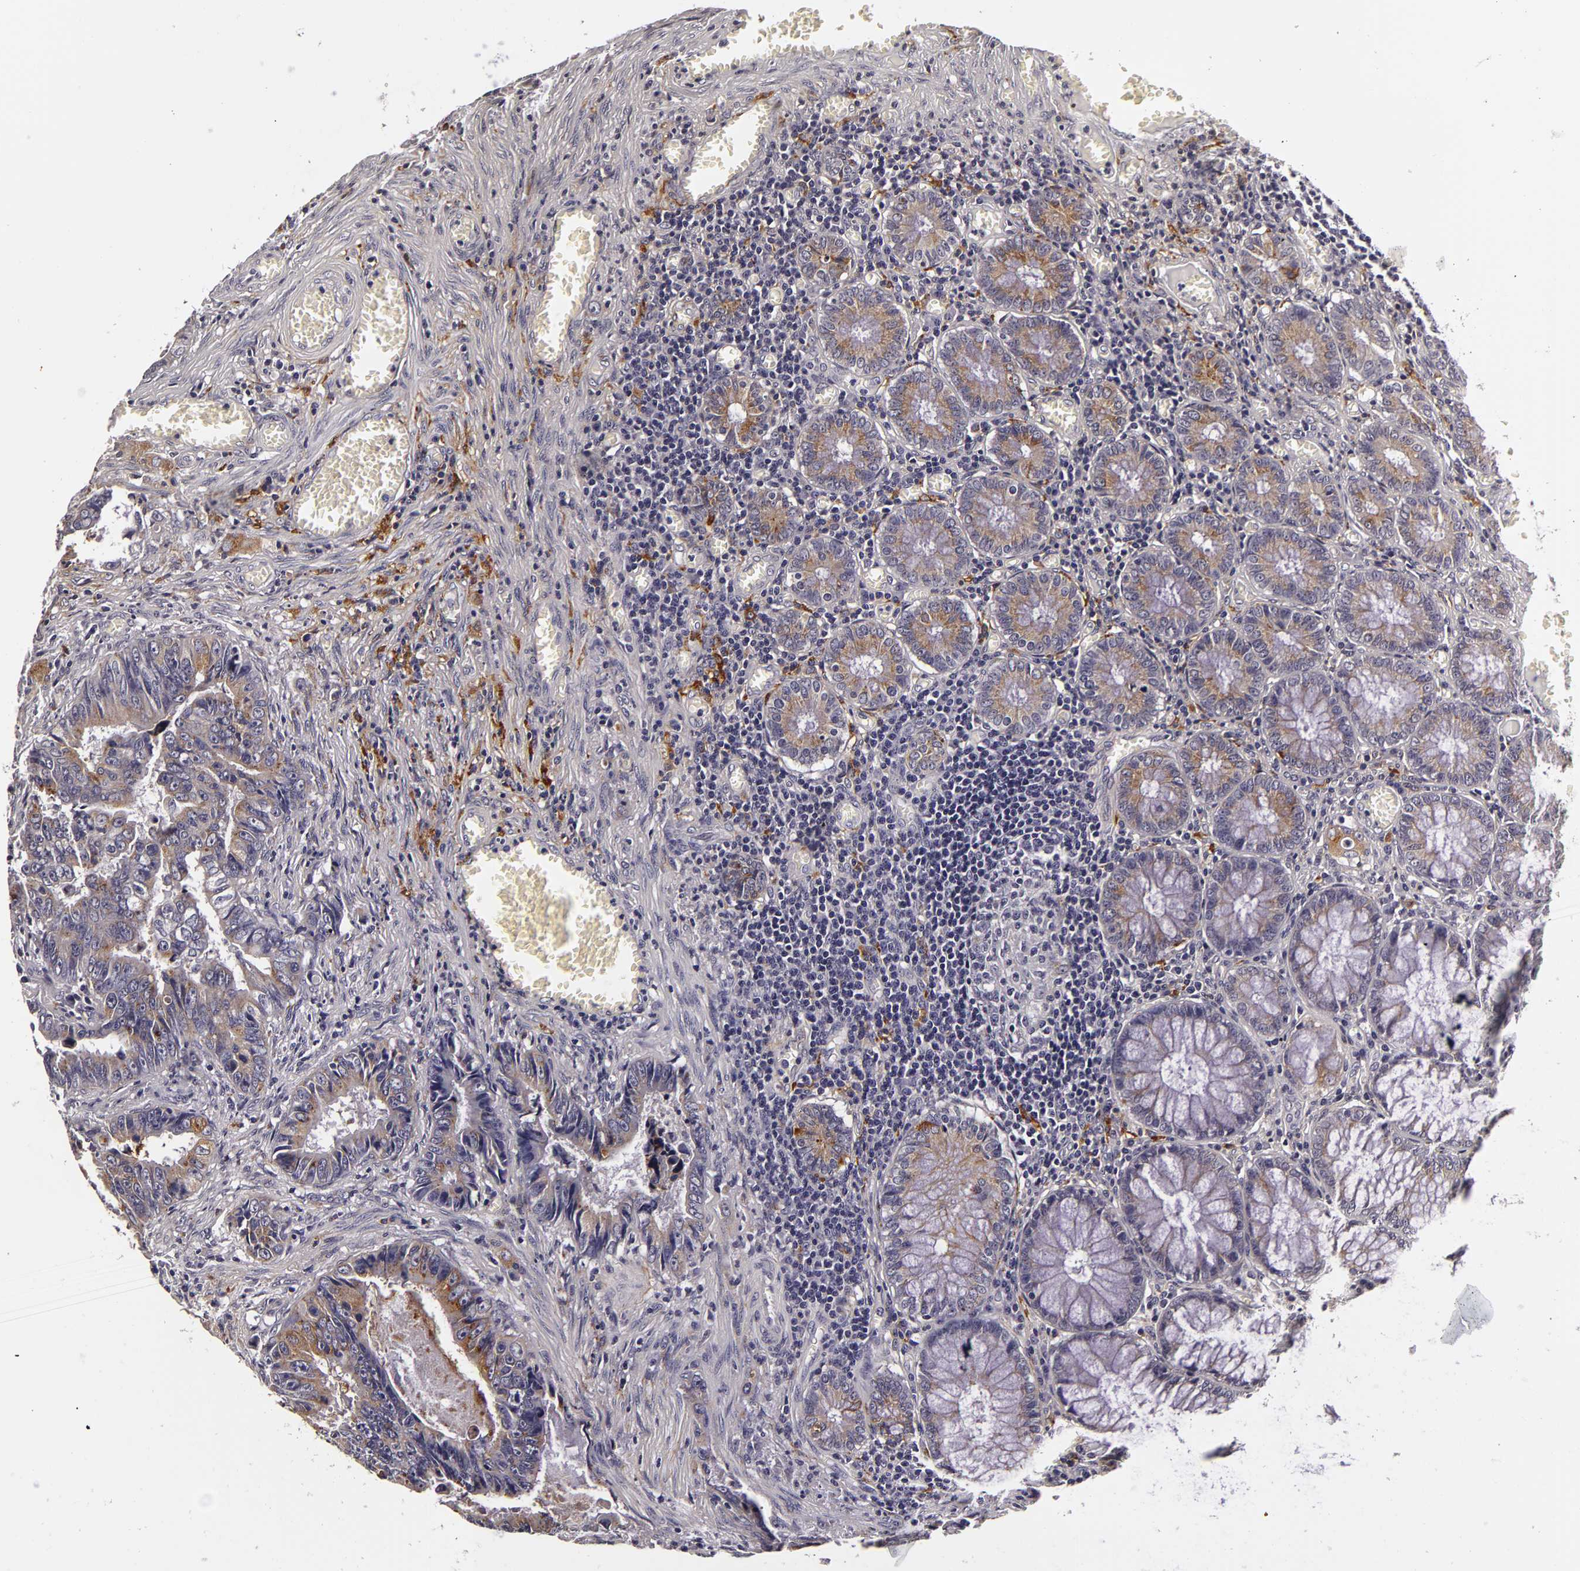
{"staining": {"intensity": "weak", "quantity": "25%-75%", "location": "cytoplasmic/membranous"}, "tissue": "colorectal cancer", "cell_type": "Tumor cells", "image_type": "cancer", "snomed": [{"axis": "morphology", "description": "Adenocarcinoma, NOS"}, {"axis": "topography", "description": "Rectum"}], "caption": "Human colorectal adenocarcinoma stained for a protein (brown) demonstrates weak cytoplasmic/membranous positive expression in about 25%-75% of tumor cells.", "gene": "LGALS3BP", "patient": {"sex": "female", "age": 98}}